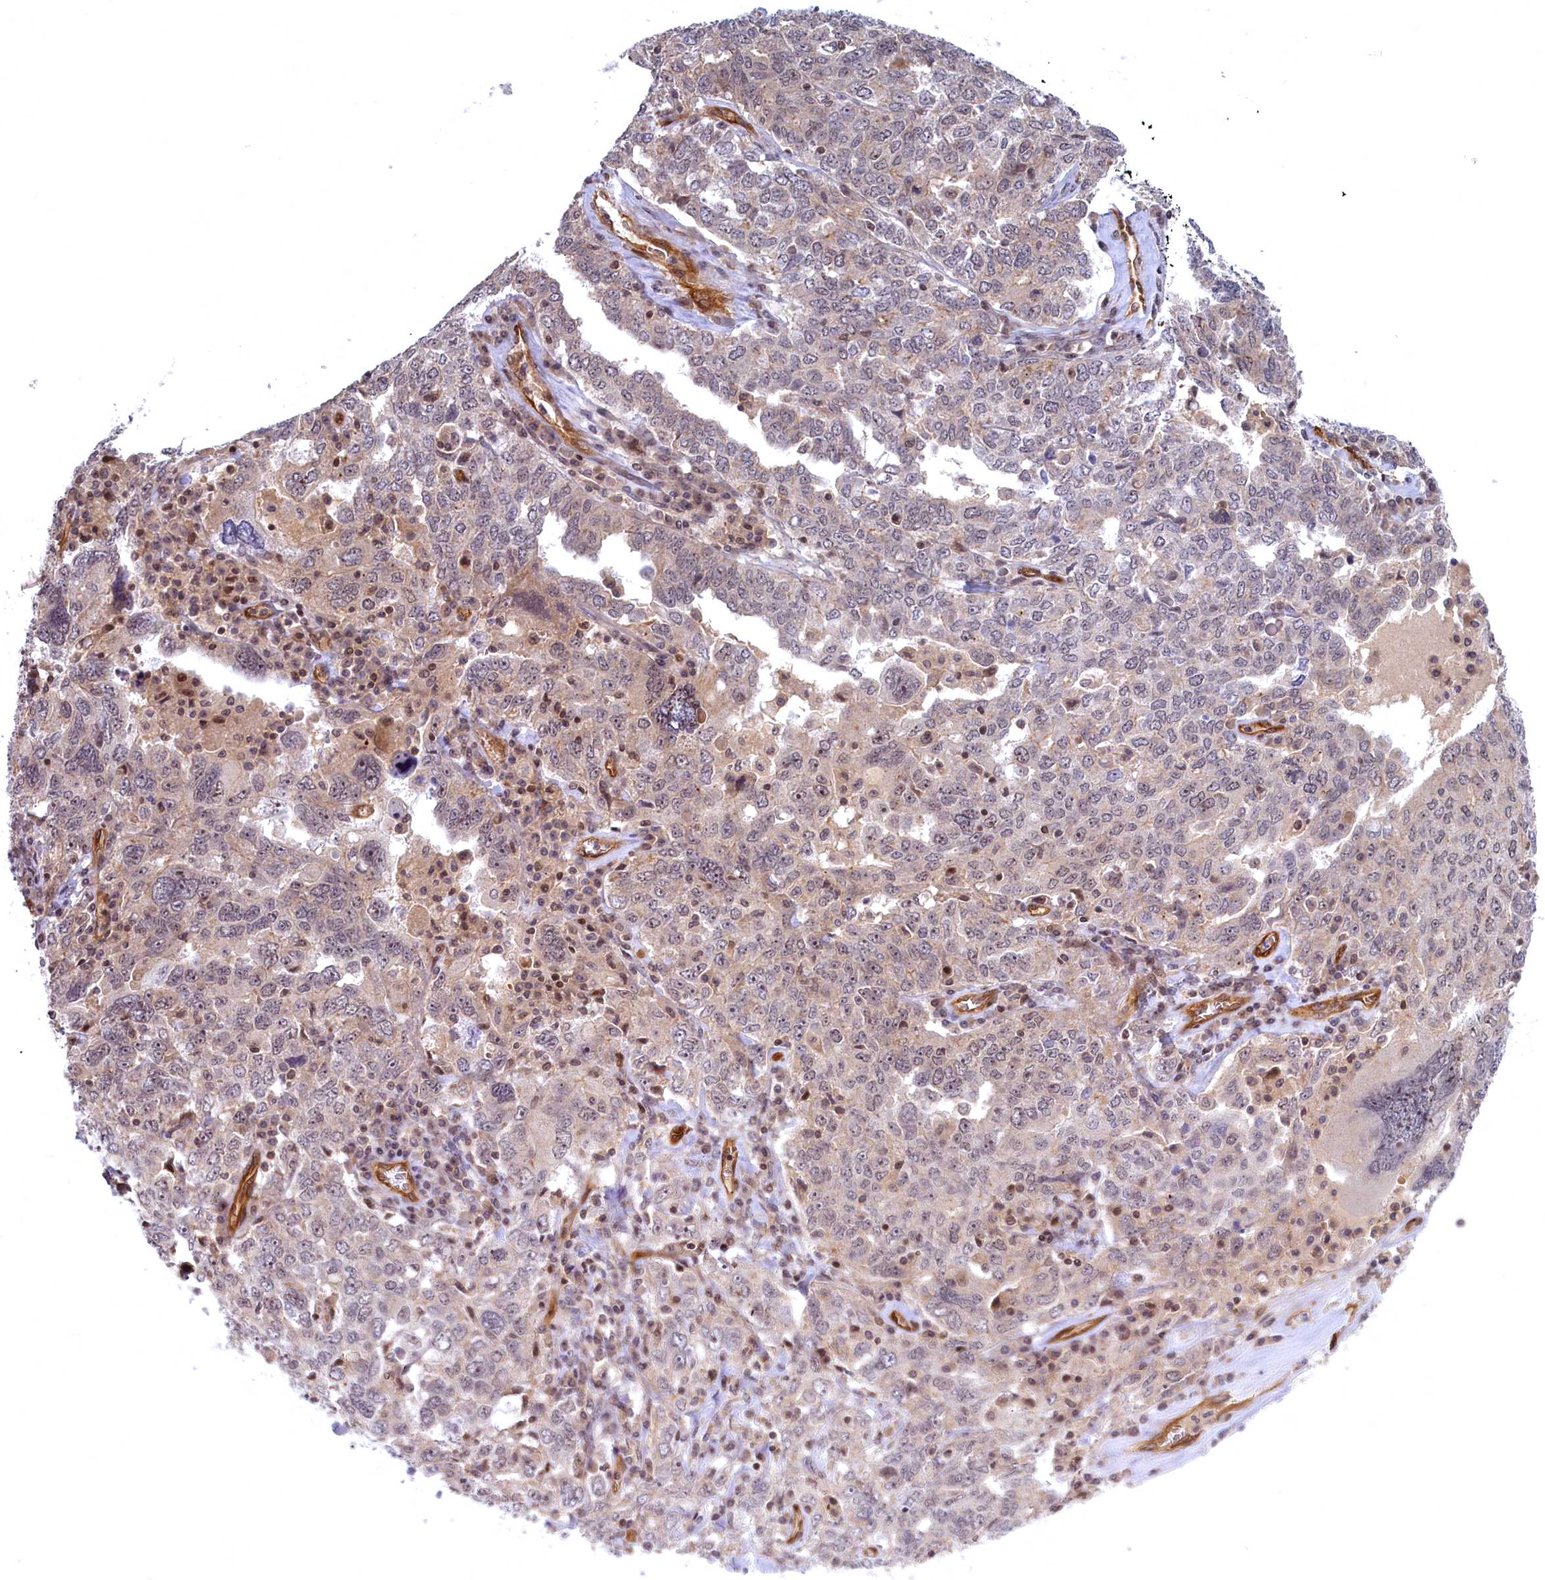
{"staining": {"intensity": "weak", "quantity": "<25%", "location": "nuclear"}, "tissue": "ovarian cancer", "cell_type": "Tumor cells", "image_type": "cancer", "snomed": [{"axis": "morphology", "description": "Carcinoma, endometroid"}, {"axis": "topography", "description": "Ovary"}], "caption": "High magnification brightfield microscopy of ovarian endometroid carcinoma stained with DAB (3,3'-diaminobenzidine) (brown) and counterstained with hematoxylin (blue): tumor cells show no significant staining. Brightfield microscopy of immunohistochemistry stained with DAB (3,3'-diaminobenzidine) (brown) and hematoxylin (blue), captured at high magnification.", "gene": "SNRK", "patient": {"sex": "female", "age": 62}}